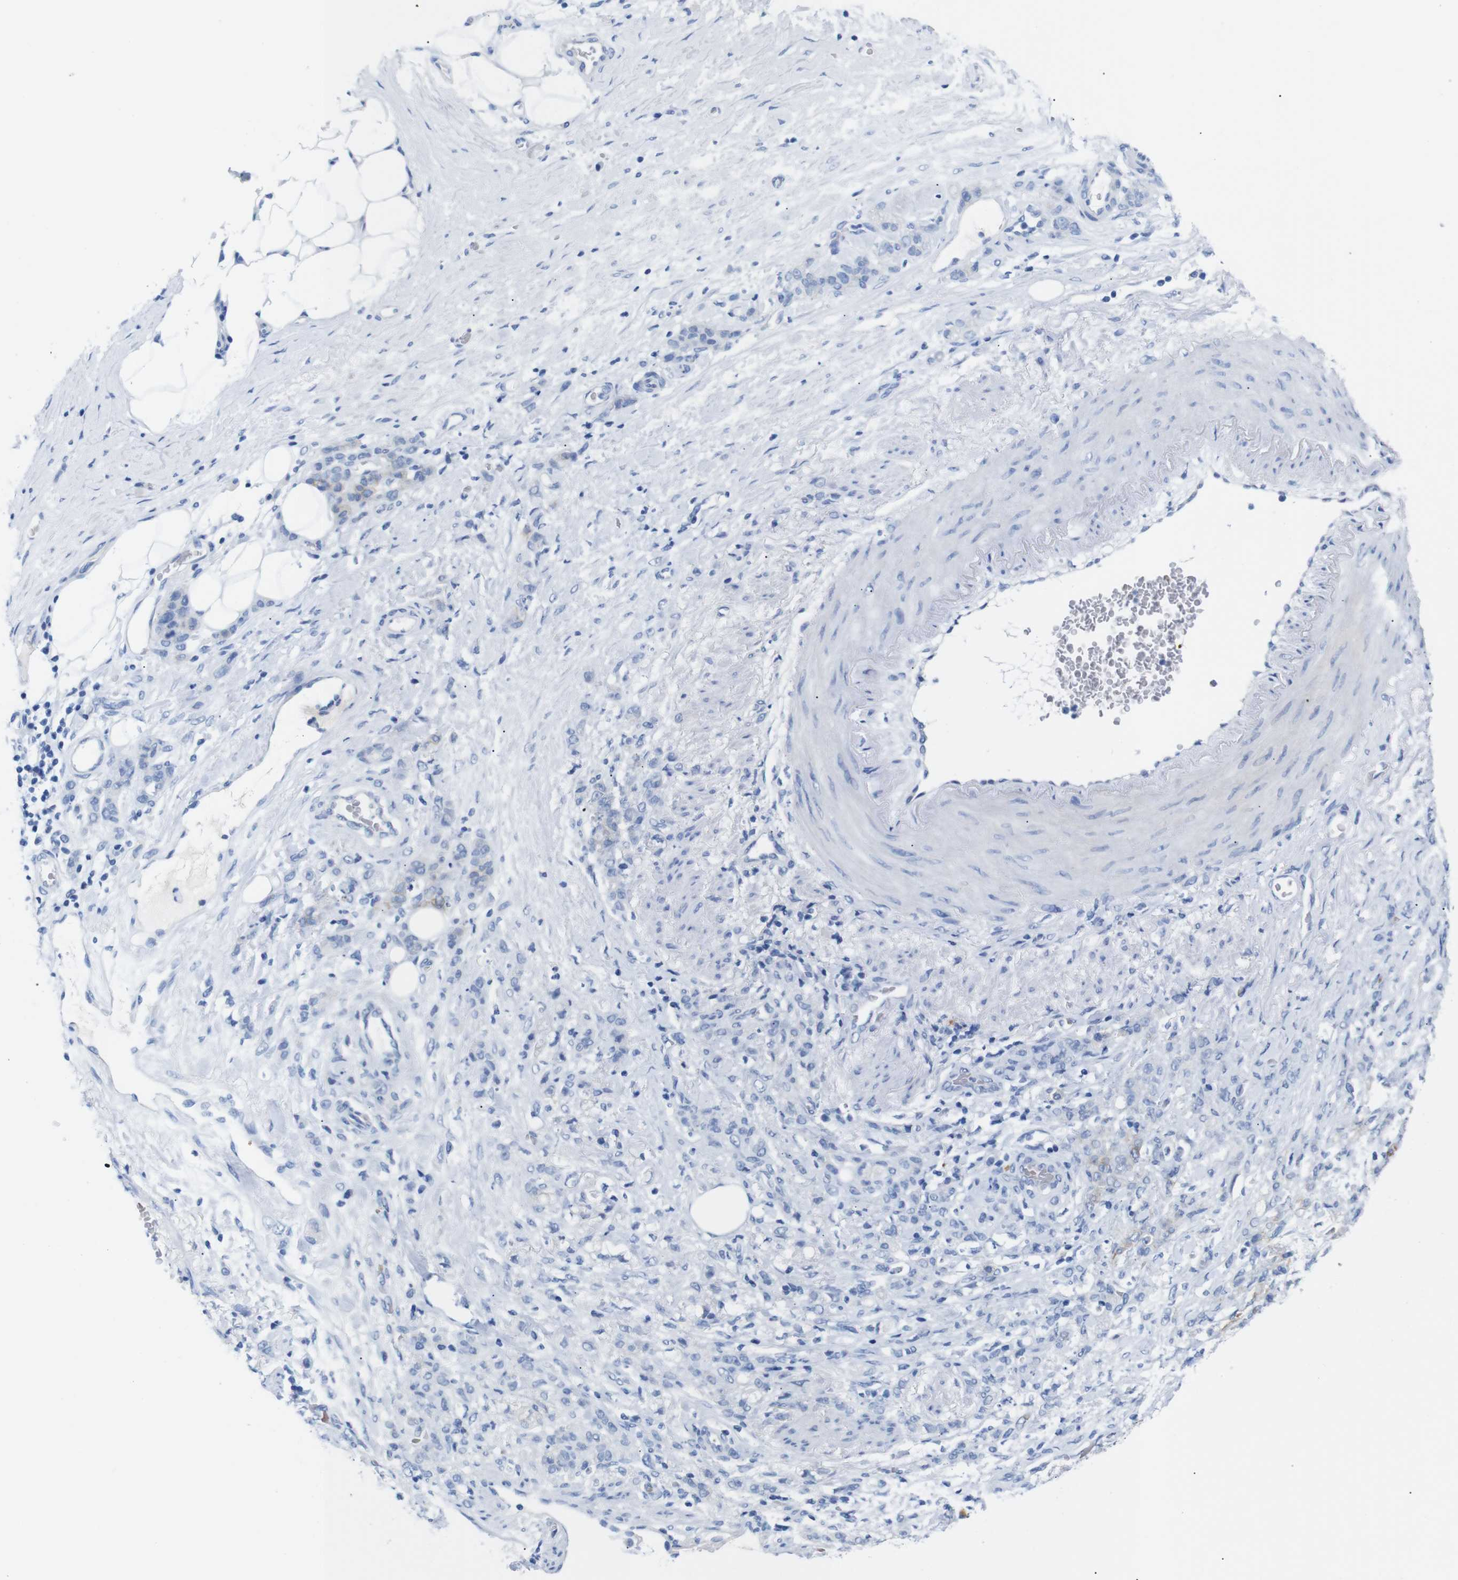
{"staining": {"intensity": "negative", "quantity": "none", "location": "none"}, "tissue": "stomach cancer", "cell_type": "Tumor cells", "image_type": "cancer", "snomed": [{"axis": "morphology", "description": "Adenocarcinoma, NOS"}, {"axis": "topography", "description": "Stomach"}], "caption": "DAB (3,3'-diaminobenzidine) immunohistochemical staining of human adenocarcinoma (stomach) displays no significant staining in tumor cells.", "gene": "ERVMER34-1", "patient": {"sex": "male", "age": 82}}